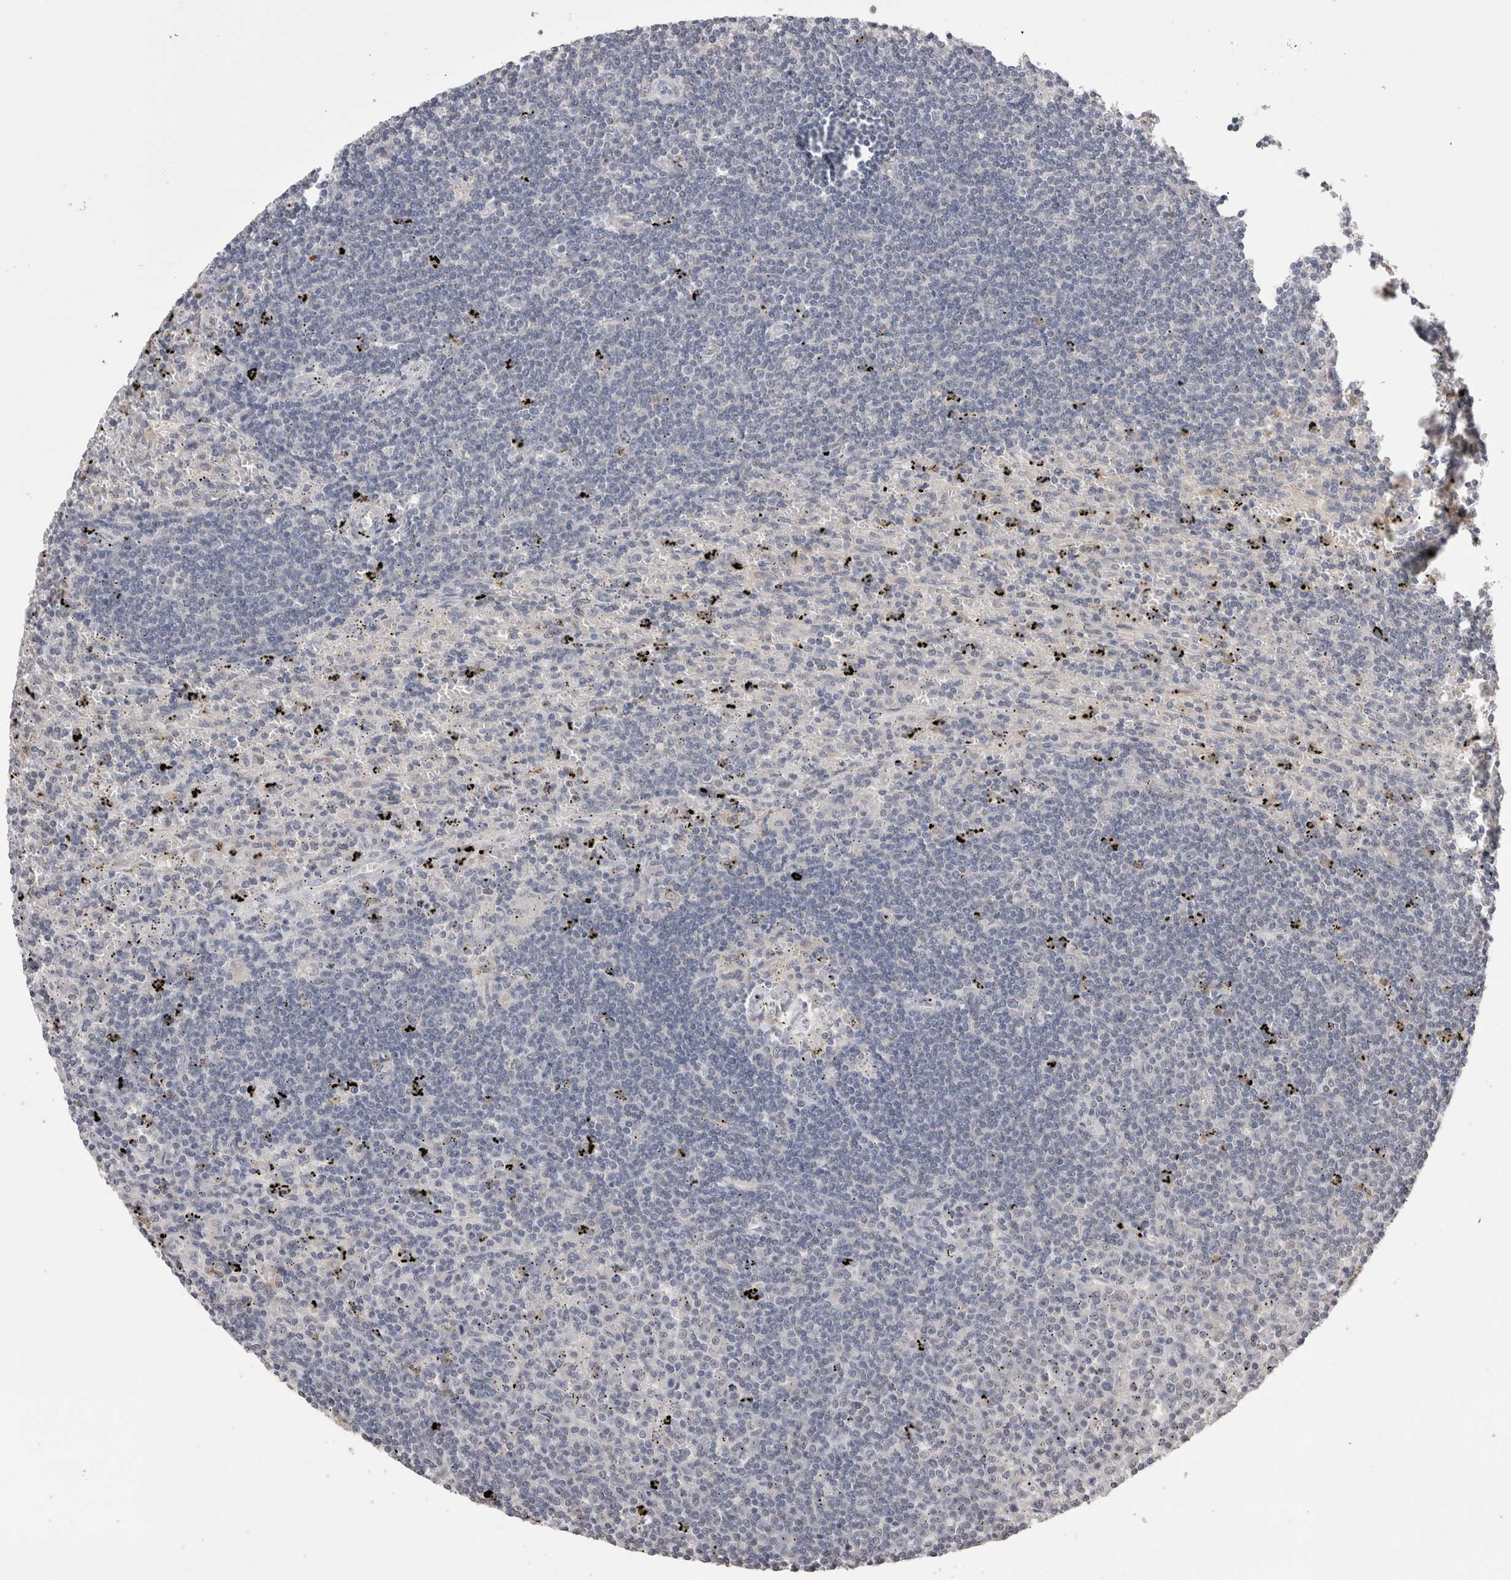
{"staining": {"intensity": "negative", "quantity": "none", "location": "none"}, "tissue": "lymphoma", "cell_type": "Tumor cells", "image_type": "cancer", "snomed": [{"axis": "morphology", "description": "Malignant lymphoma, non-Hodgkin's type, Low grade"}, {"axis": "topography", "description": "Spleen"}], "caption": "The photomicrograph shows no staining of tumor cells in lymphoma.", "gene": "GRK5", "patient": {"sex": "male", "age": 76}}